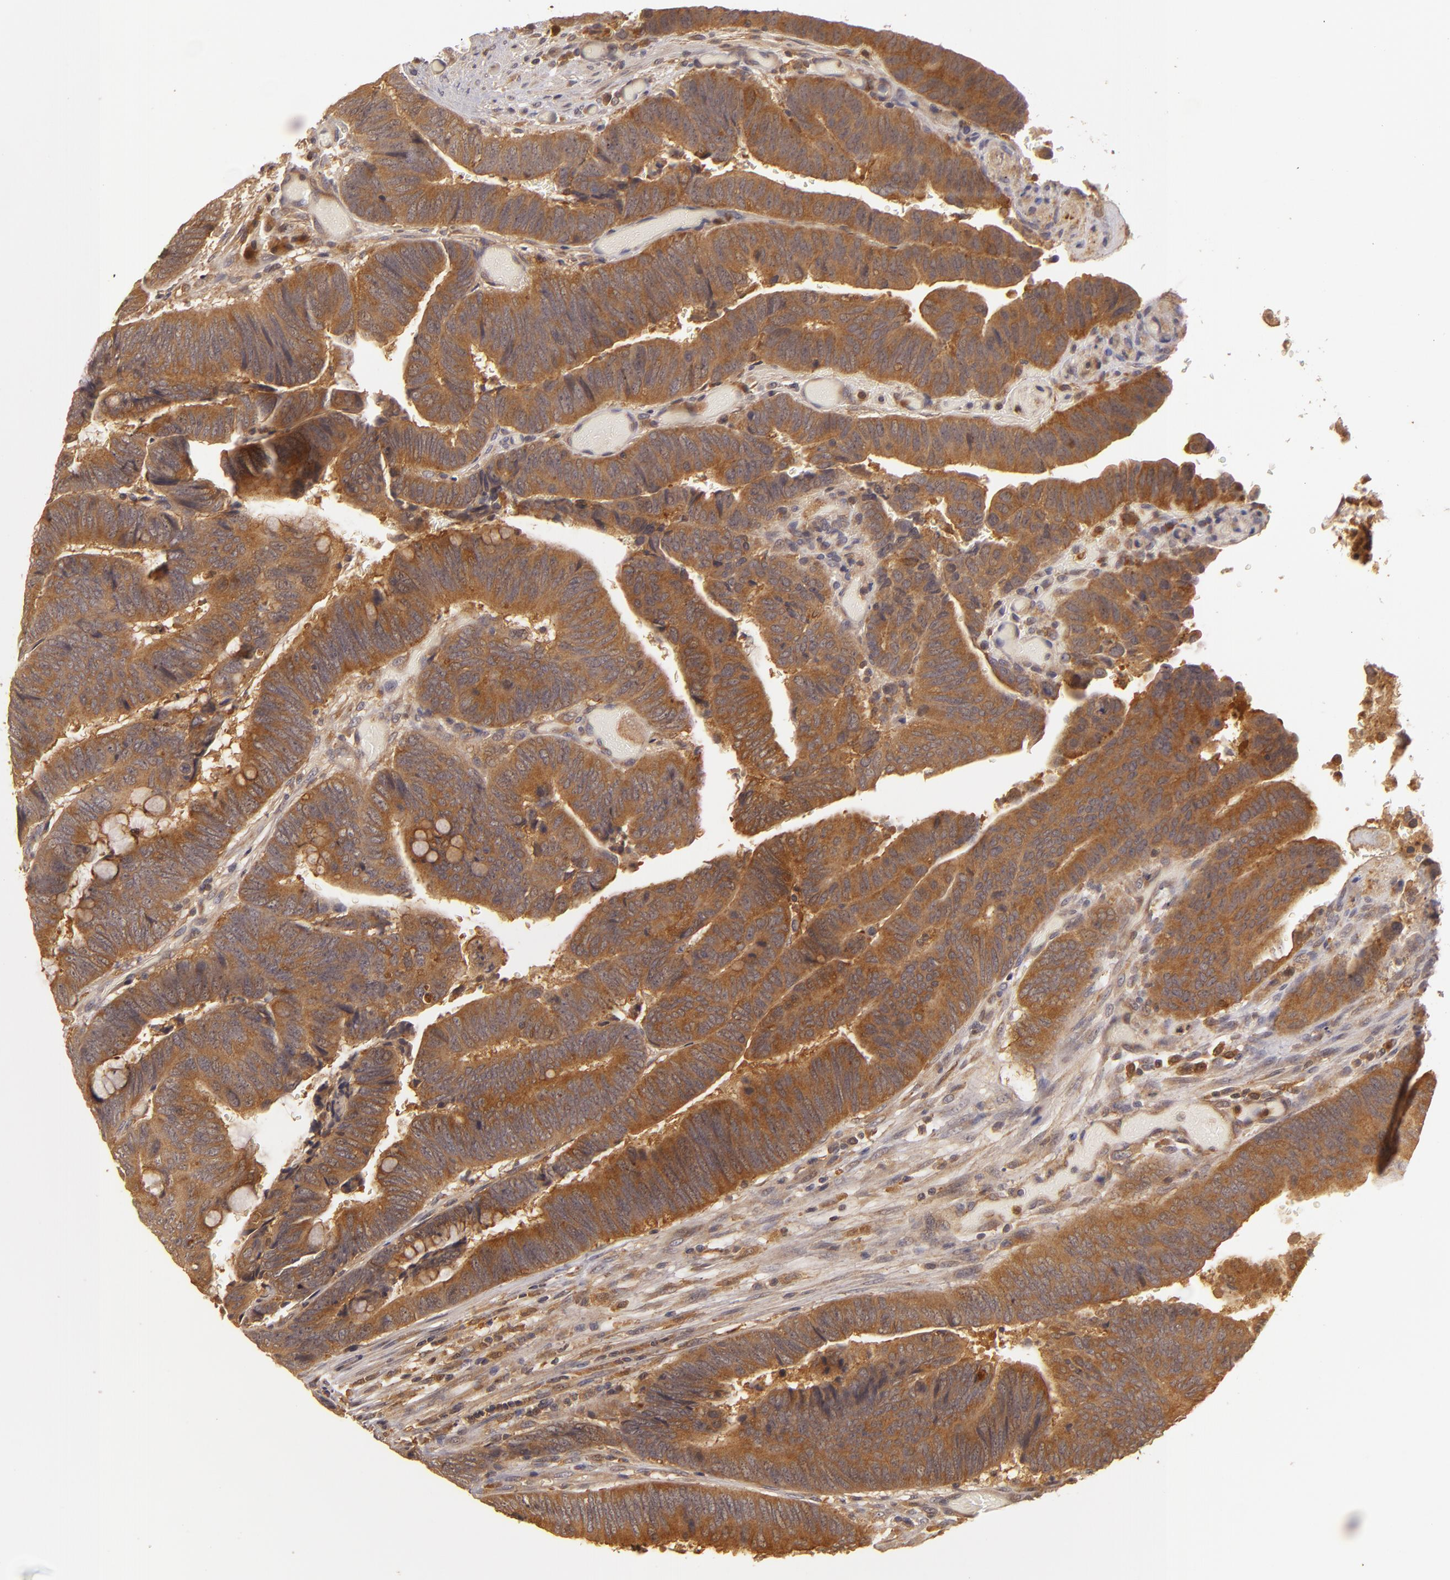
{"staining": {"intensity": "strong", "quantity": ">75%", "location": "cytoplasmic/membranous"}, "tissue": "colorectal cancer", "cell_type": "Tumor cells", "image_type": "cancer", "snomed": [{"axis": "morphology", "description": "Normal tissue, NOS"}, {"axis": "morphology", "description": "Adenocarcinoma, NOS"}, {"axis": "topography", "description": "Rectum"}], "caption": "Adenocarcinoma (colorectal) tissue exhibits strong cytoplasmic/membranous positivity in about >75% of tumor cells, visualized by immunohistochemistry.", "gene": "PRKCD", "patient": {"sex": "male", "age": 92}}